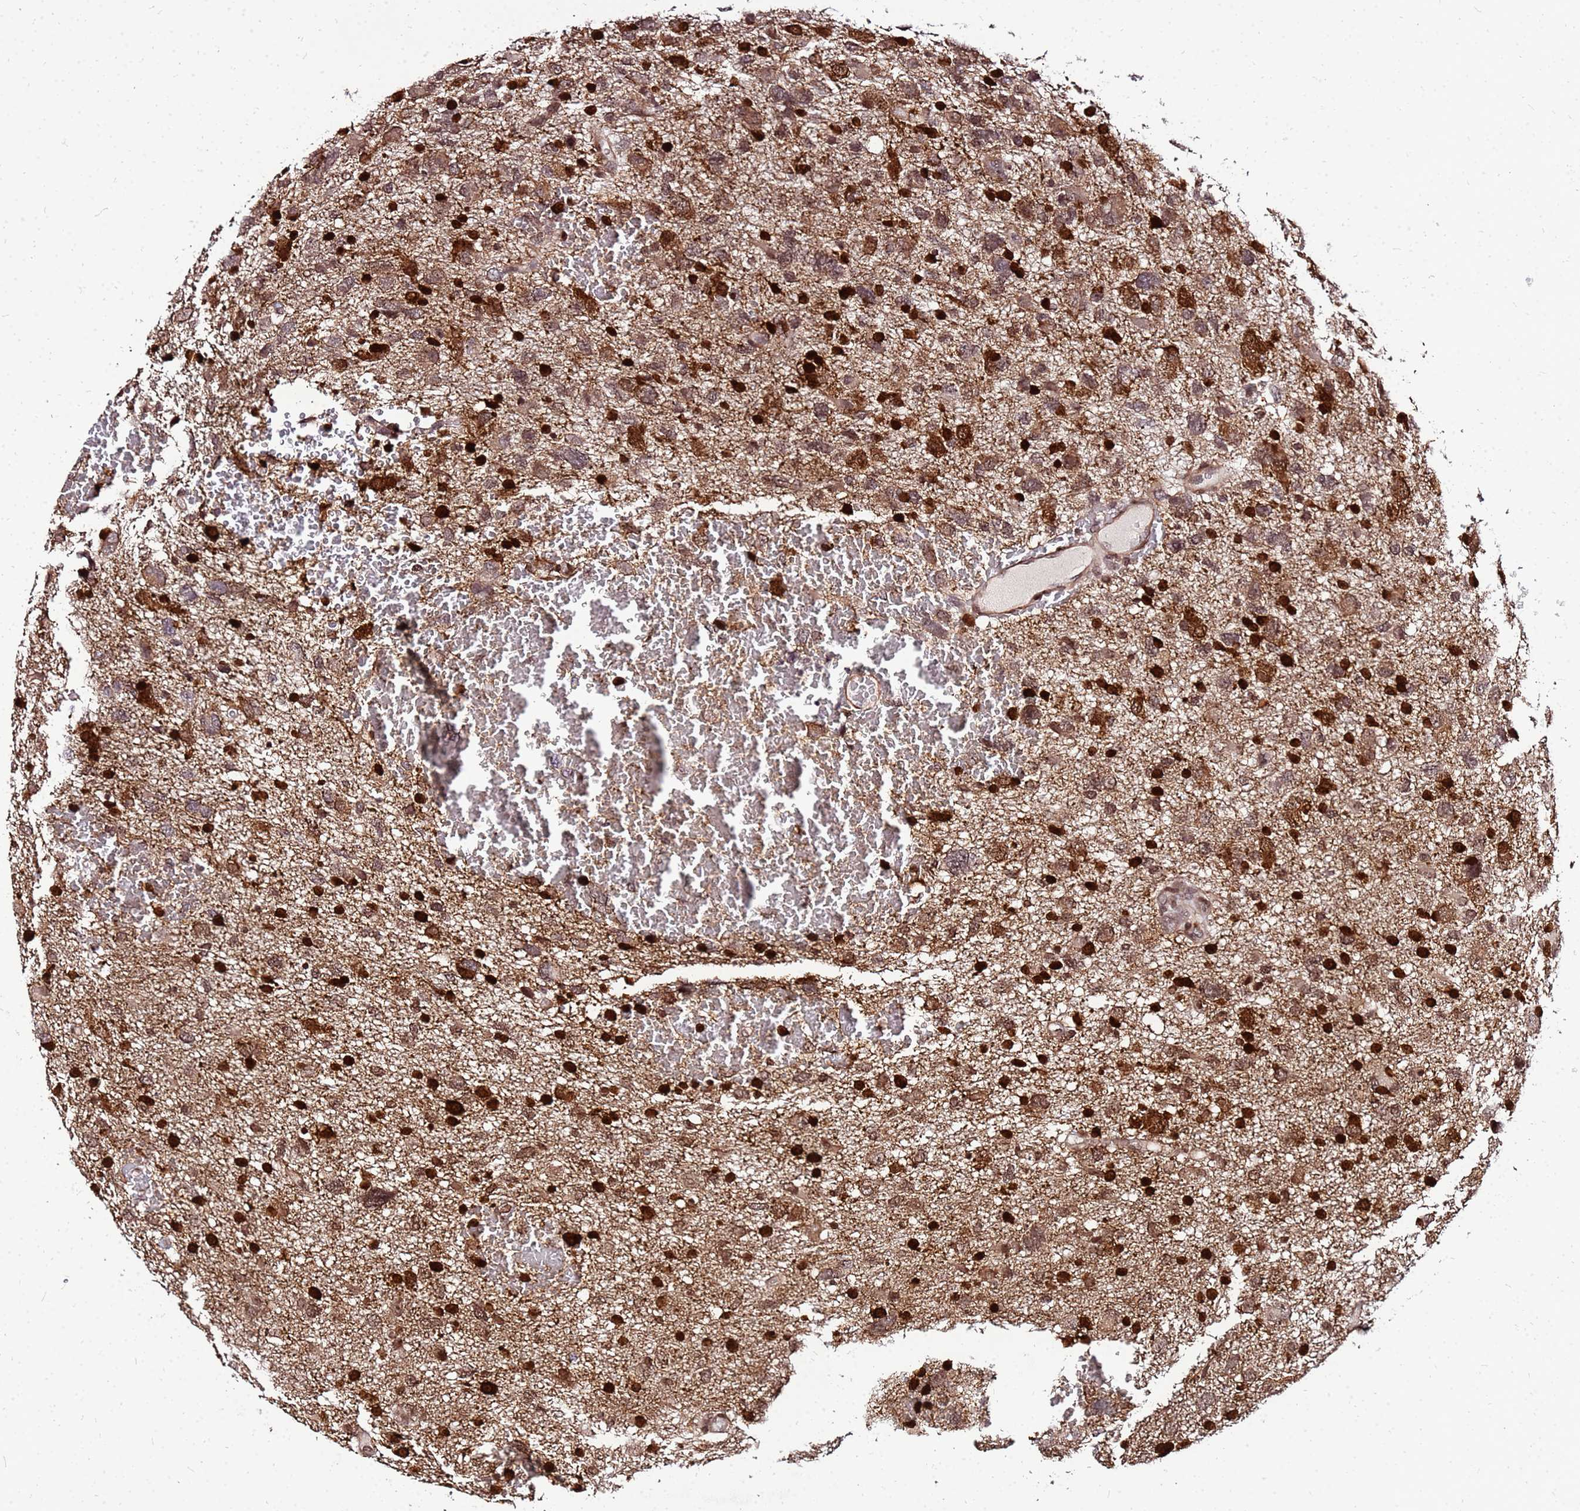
{"staining": {"intensity": "strong", "quantity": ">75%", "location": "cytoplasmic/membranous,nuclear"}, "tissue": "glioma", "cell_type": "Tumor cells", "image_type": "cancer", "snomed": [{"axis": "morphology", "description": "Glioma, malignant, High grade"}, {"axis": "topography", "description": "Brain"}], "caption": "Malignant glioma (high-grade) tissue reveals strong cytoplasmic/membranous and nuclear expression in approximately >75% of tumor cells, visualized by immunohistochemistry.", "gene": "DBNDD2", "patient": {"sex": "male", "age": 61}}